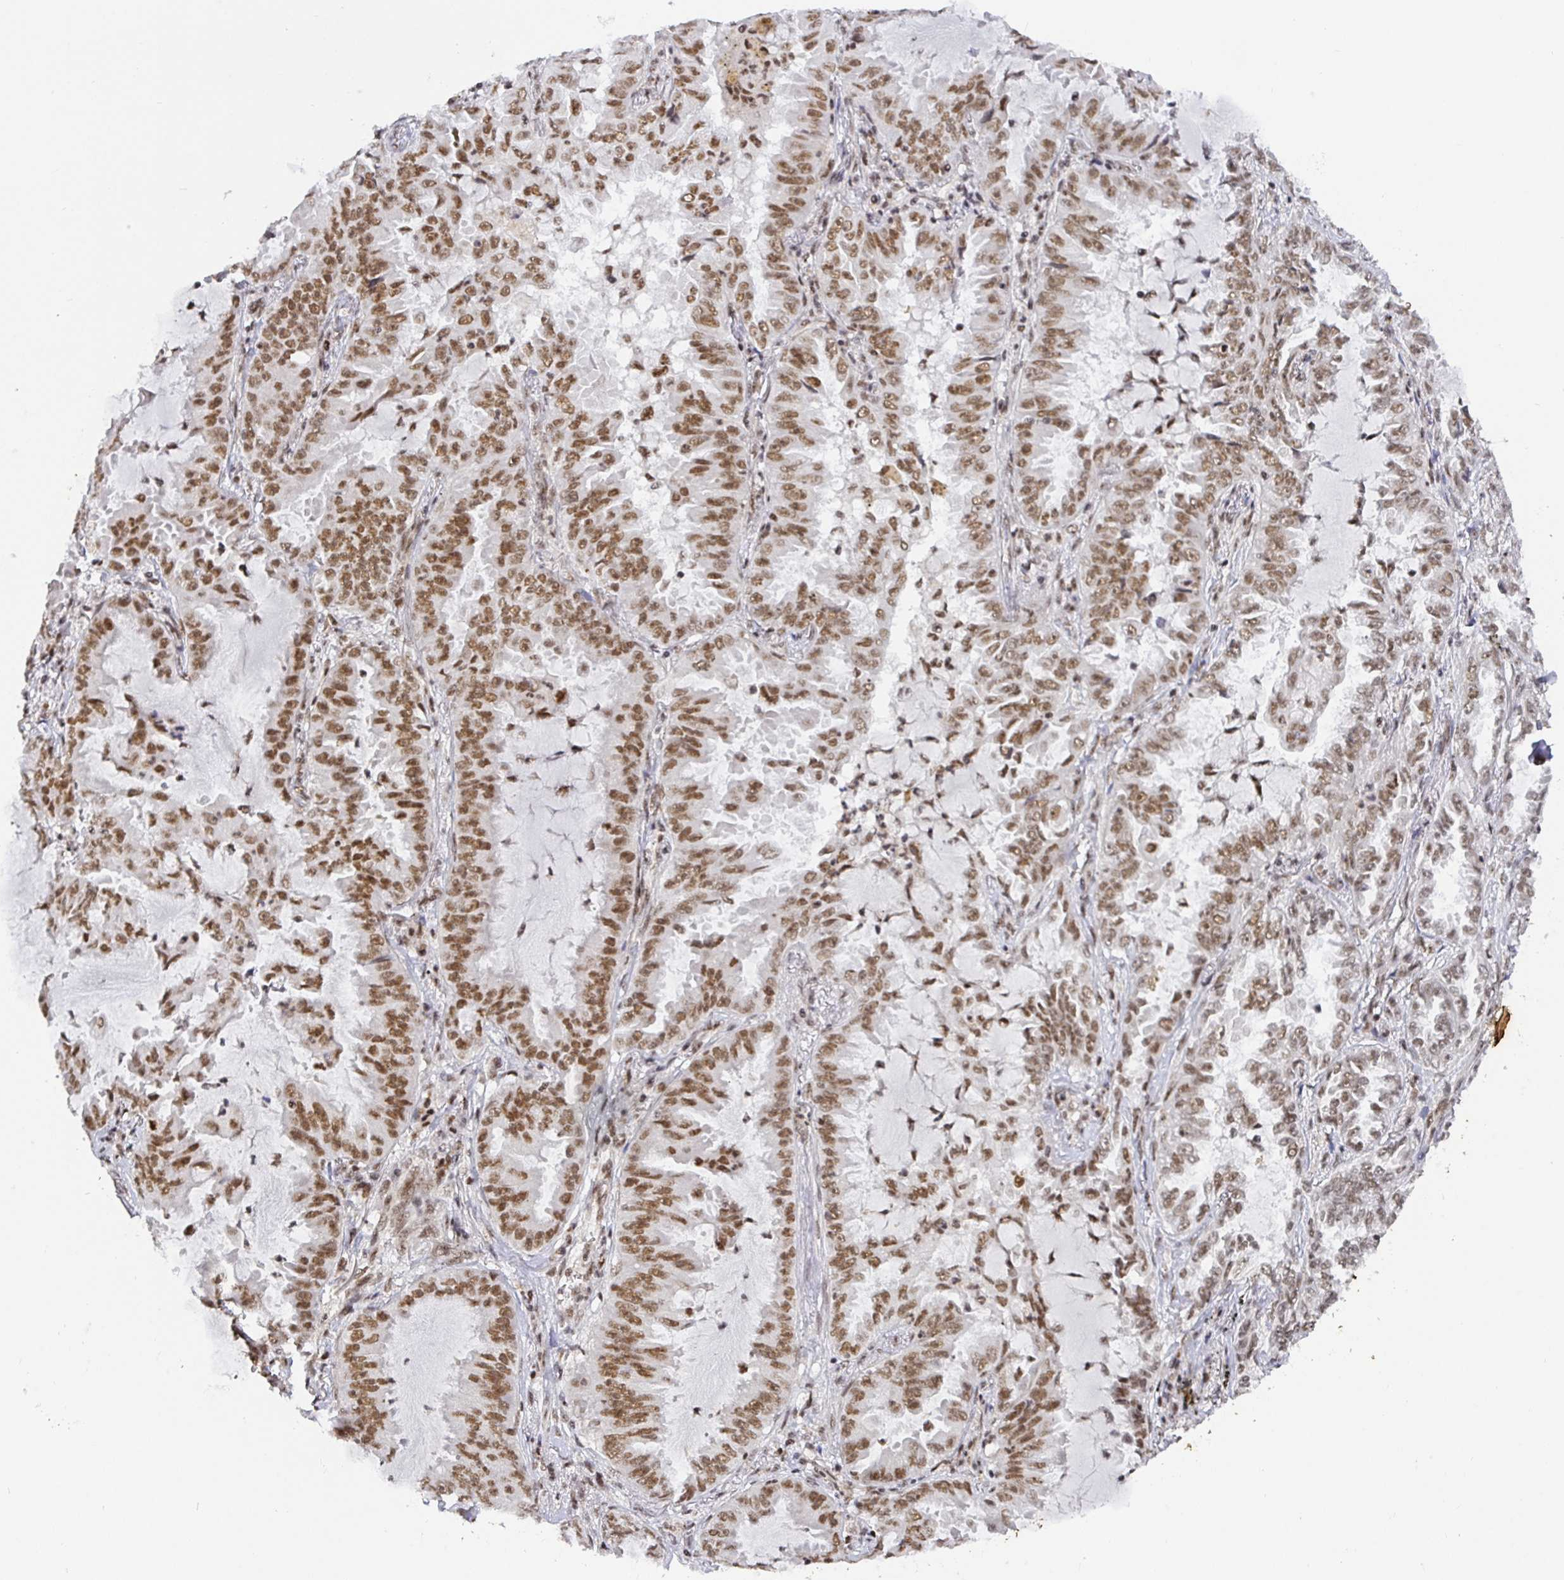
{"staining": {"intensity": "moderate", "quantity": ">75%", "location": "nuclear"}, "tissue": "lung cancer", "cell_type": "Tumor cells", "image_type": "cancer", "snomed": [{"axis": "morphology", "description": "Adenocarcinoma, NOS"}, {"axis": "topography", "description": "Lung"}], "caption": "DAB immunohistochemical staining of adenocarcinoma (lung) reveals moderate nuclear protein positivity in approximately >75% of tumor cells. The protein is shown in brown color, while the nuclei are stained blue.", "gene": "USF1", "patient": {"sex": "female", "age": 52}}